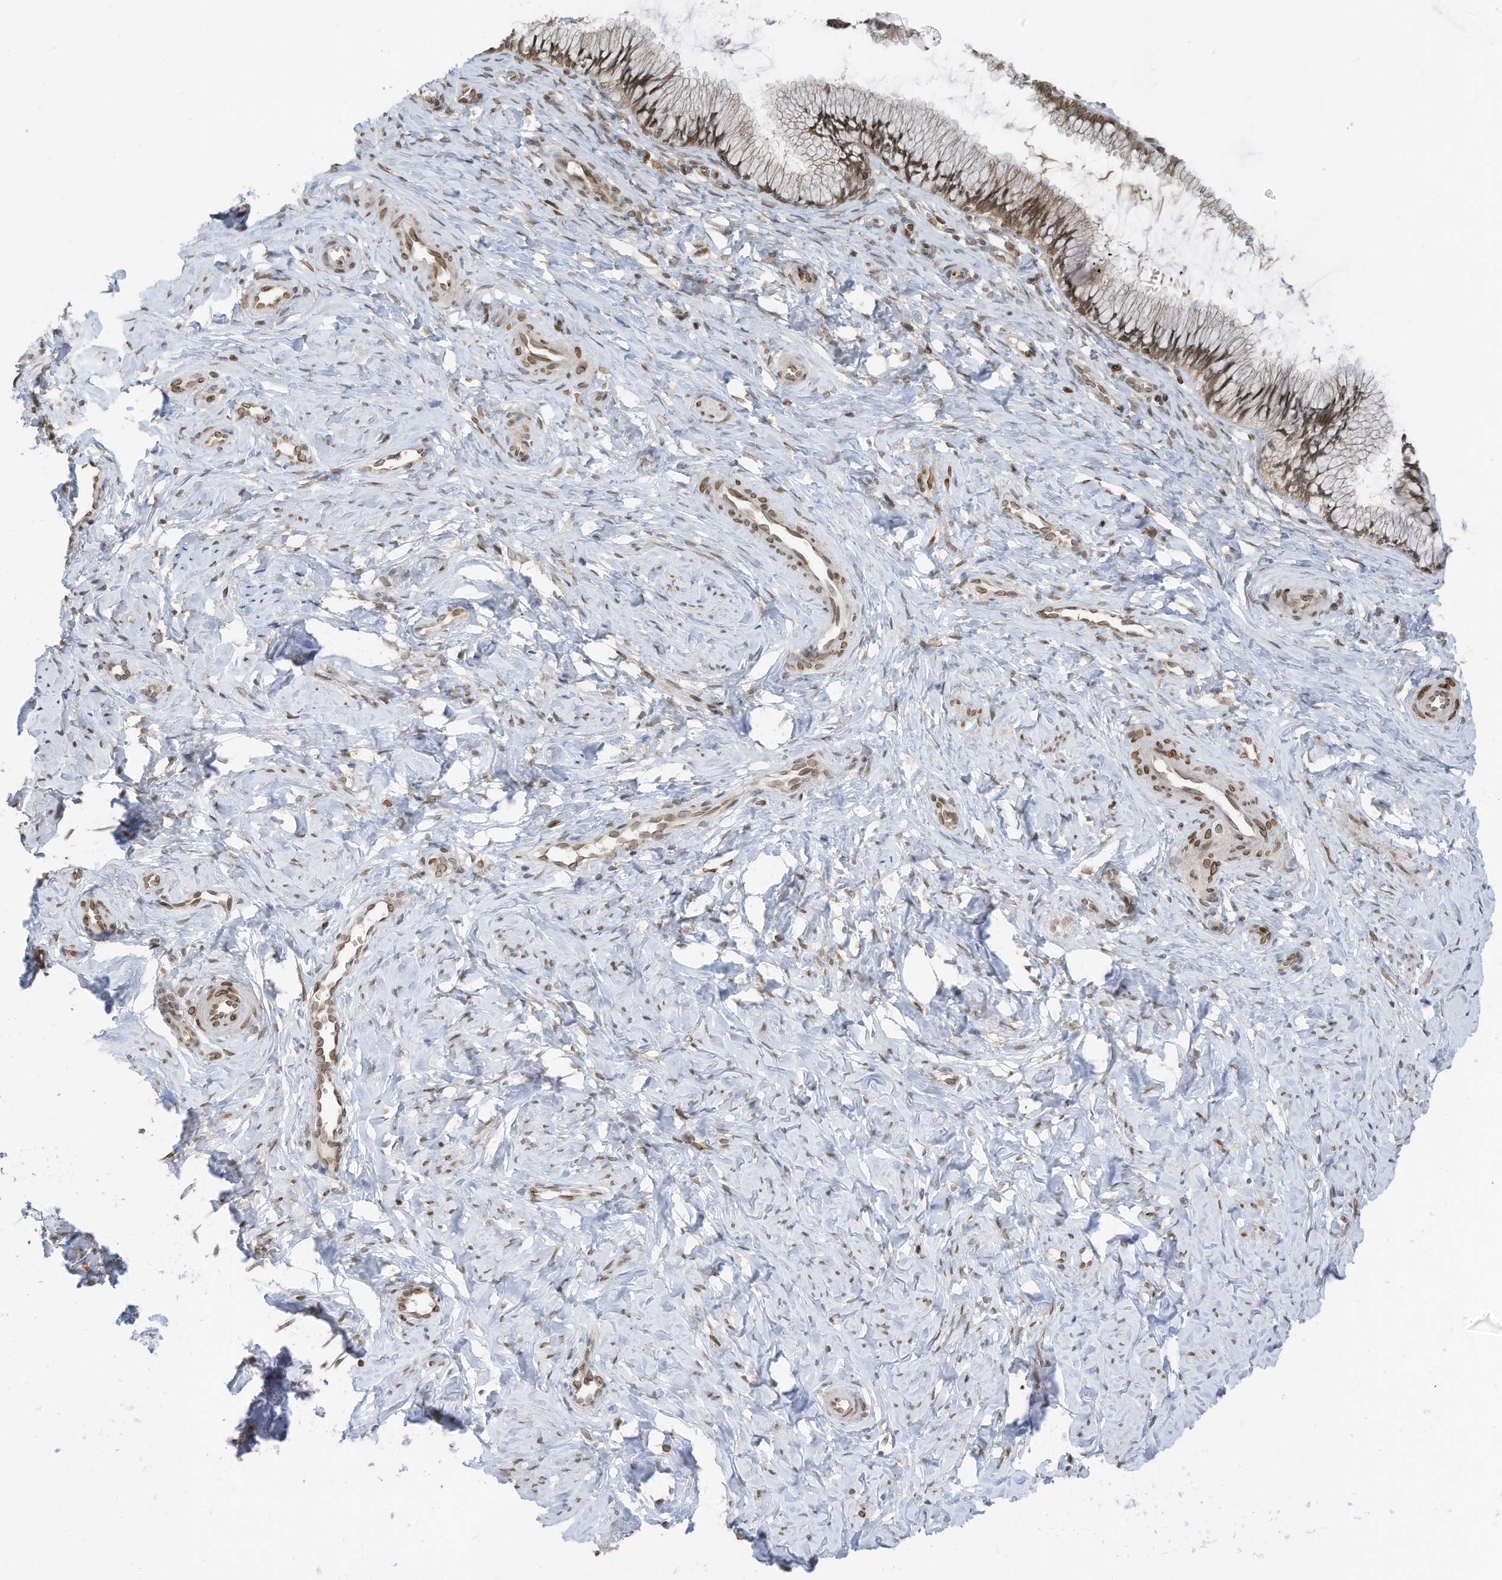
{"staining": {"intensity": "moderate", "quantity": "25%-75%", "location": "cytoplasmic/membranous,nuclear"}, "tissue": "cervix", "cell_type": "Glandular cells", "image_type": "normal", "snomed": [{"axis": "morphology", "description": "Normal tissue, NOS"}, {"axis": "topography", "description": "Cervix"}], "caption": "A brown stain labels moderate cytoplasmic/membranous,nuclear staining of a protein in glandular cells of normal cervix.", "gene": "RABL3", "patient": {"sex": "female", "age": 27}}